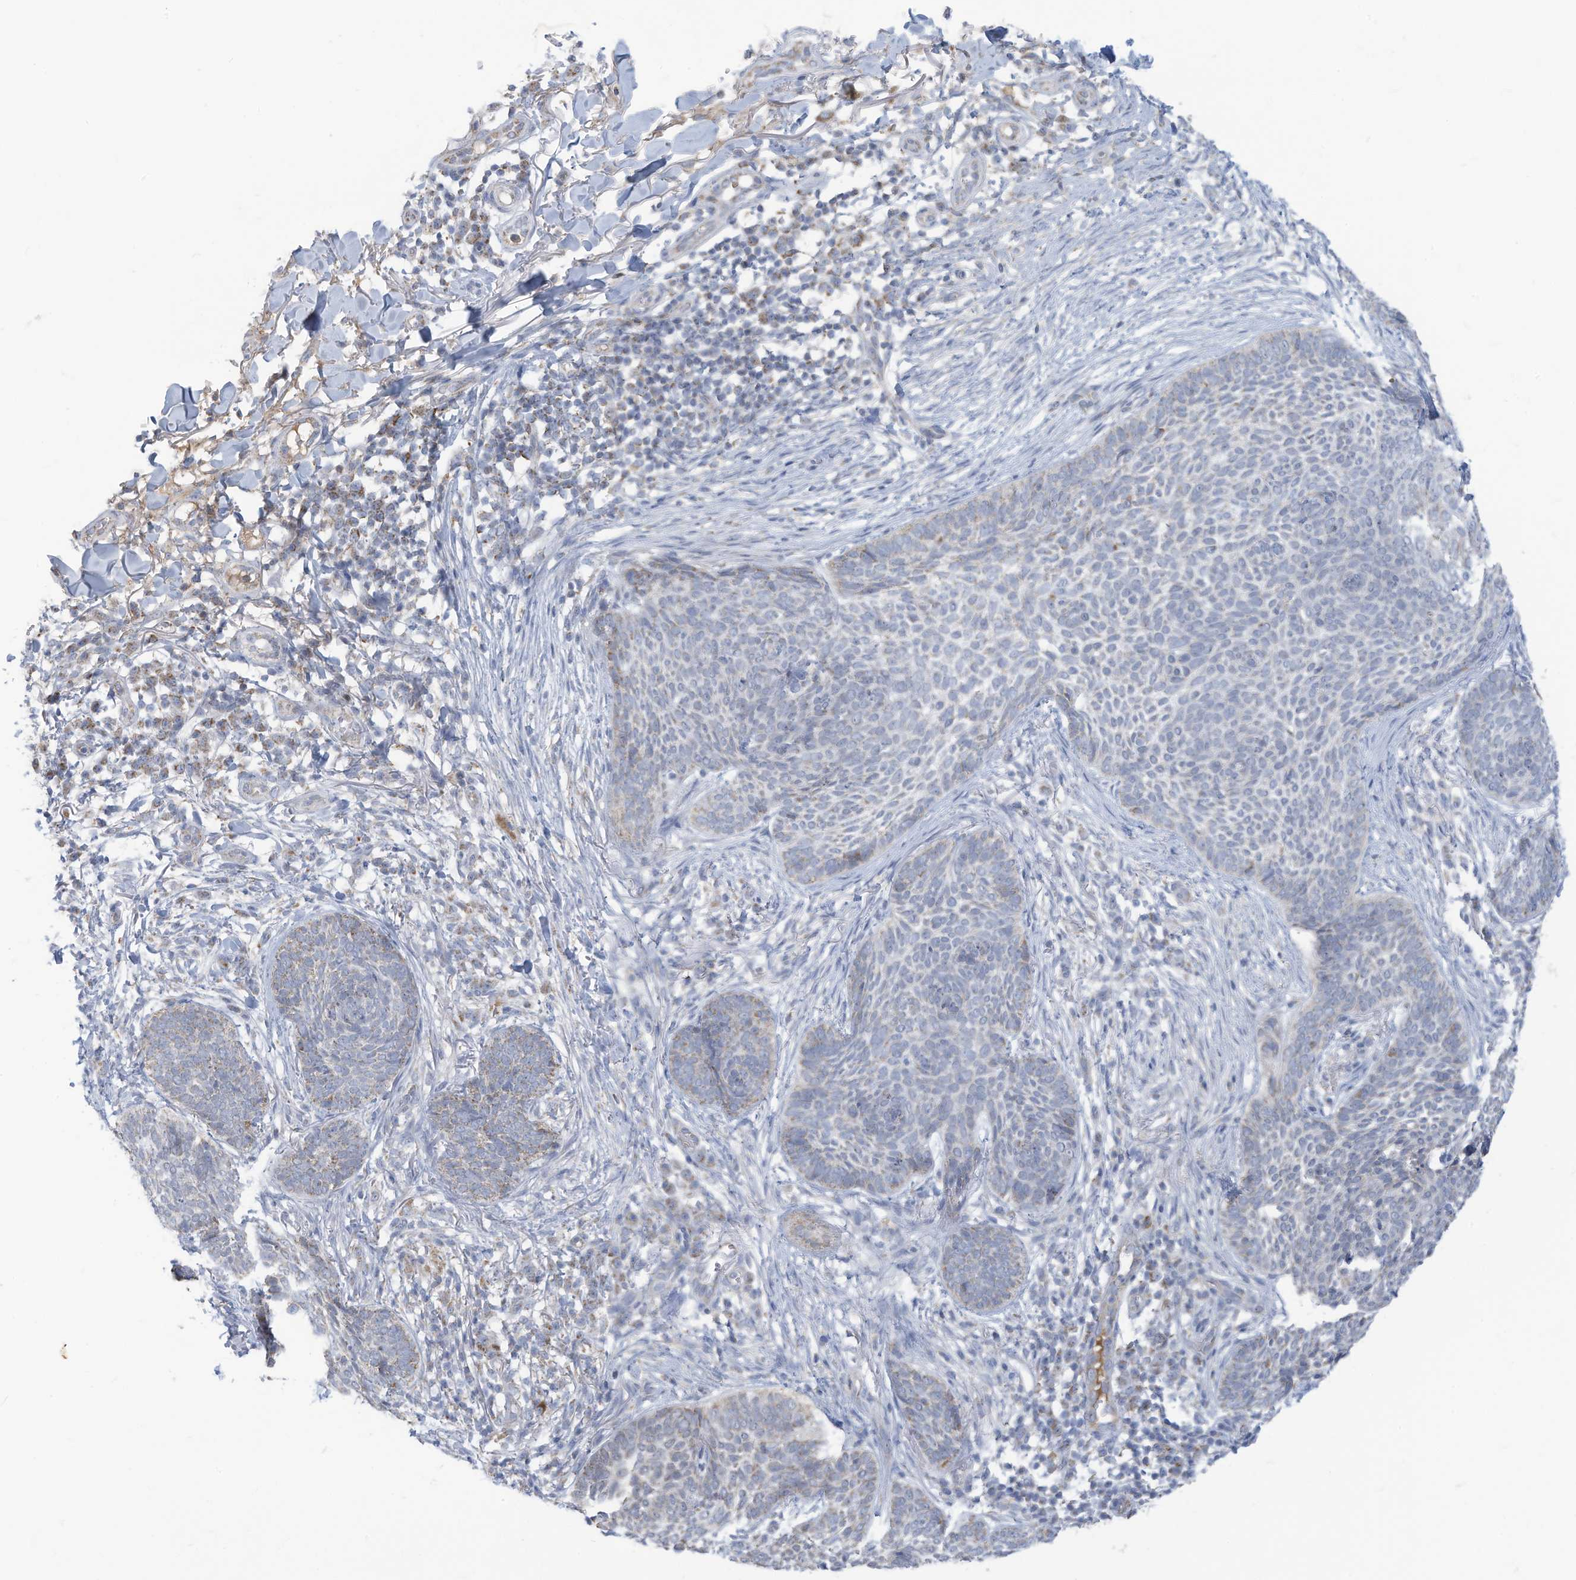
{"staining": {"intensity": "weak", "quantity": "<25%", "location": "cytoplasmic/membranous"}, "tissue": "skin cancer", "cell_type": "Tumor cells", "image_type": "cancer", "snomed": [{"axis": "morphology", "description": "Basal cell carcinoma"}, {"axis": "topography", "description": "Skin"}], "caption": "The IHC histopathology image has no significant positivity in tumor cells of skin cancer tissue.", "gene": "NLN", "patient": {"sex": "female", "age": 64}}